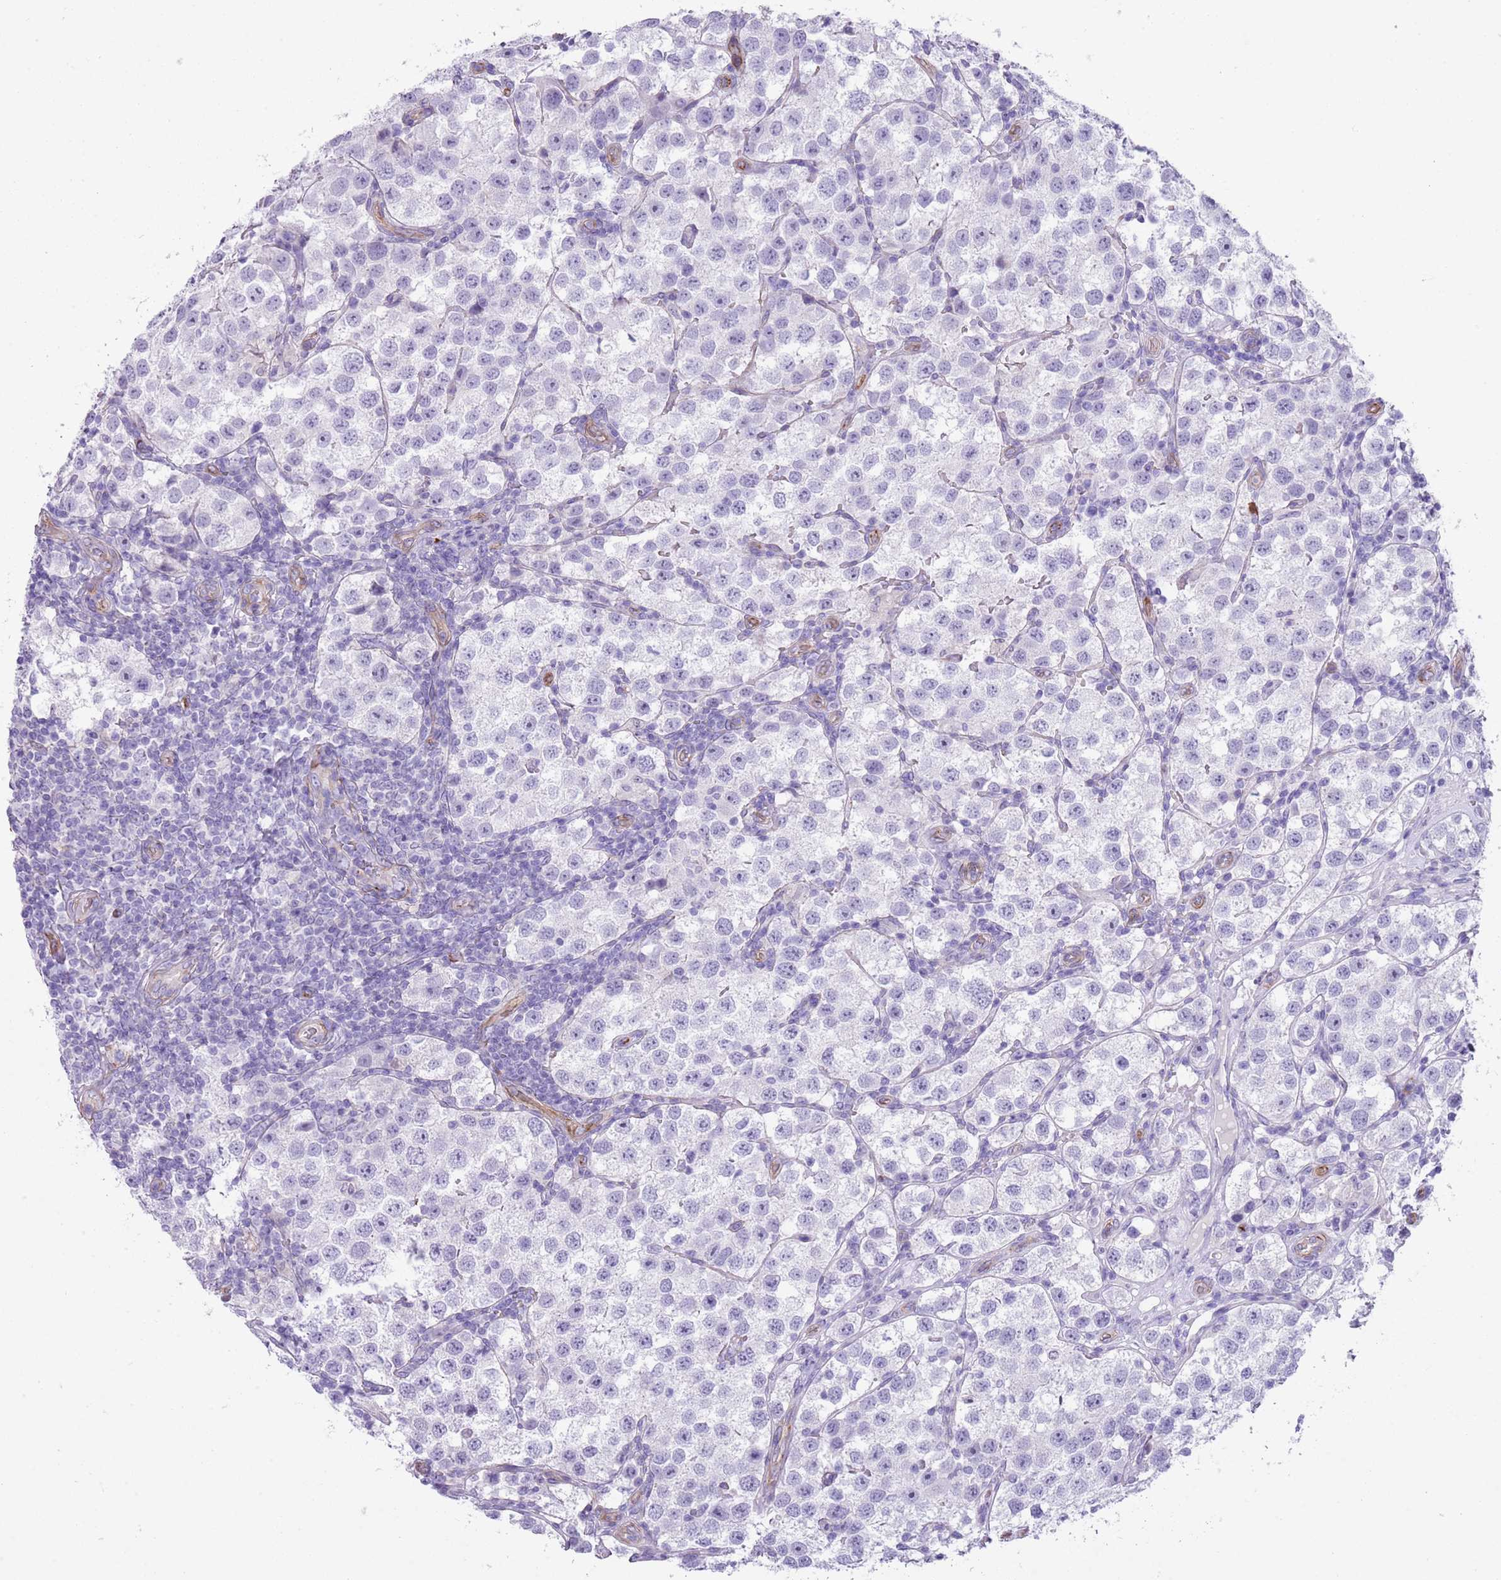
{"staining": {"intensity": "negative", "quantity": "none", "location": "none"}, "tissue": "testis cancer", "cell_type": "Tumor cells", "image_type": "cancer", "snomed": [{"axis": "morphology", "description": "Seminoma, NOS"}, {"axis": "topography", "description": "Testis"}], "caption": "Tumor cells show no significant protein positivity in testis cancer (seminoma).", "gene": "TSGA13", "patient": {"sex": "male", "age": 37}}